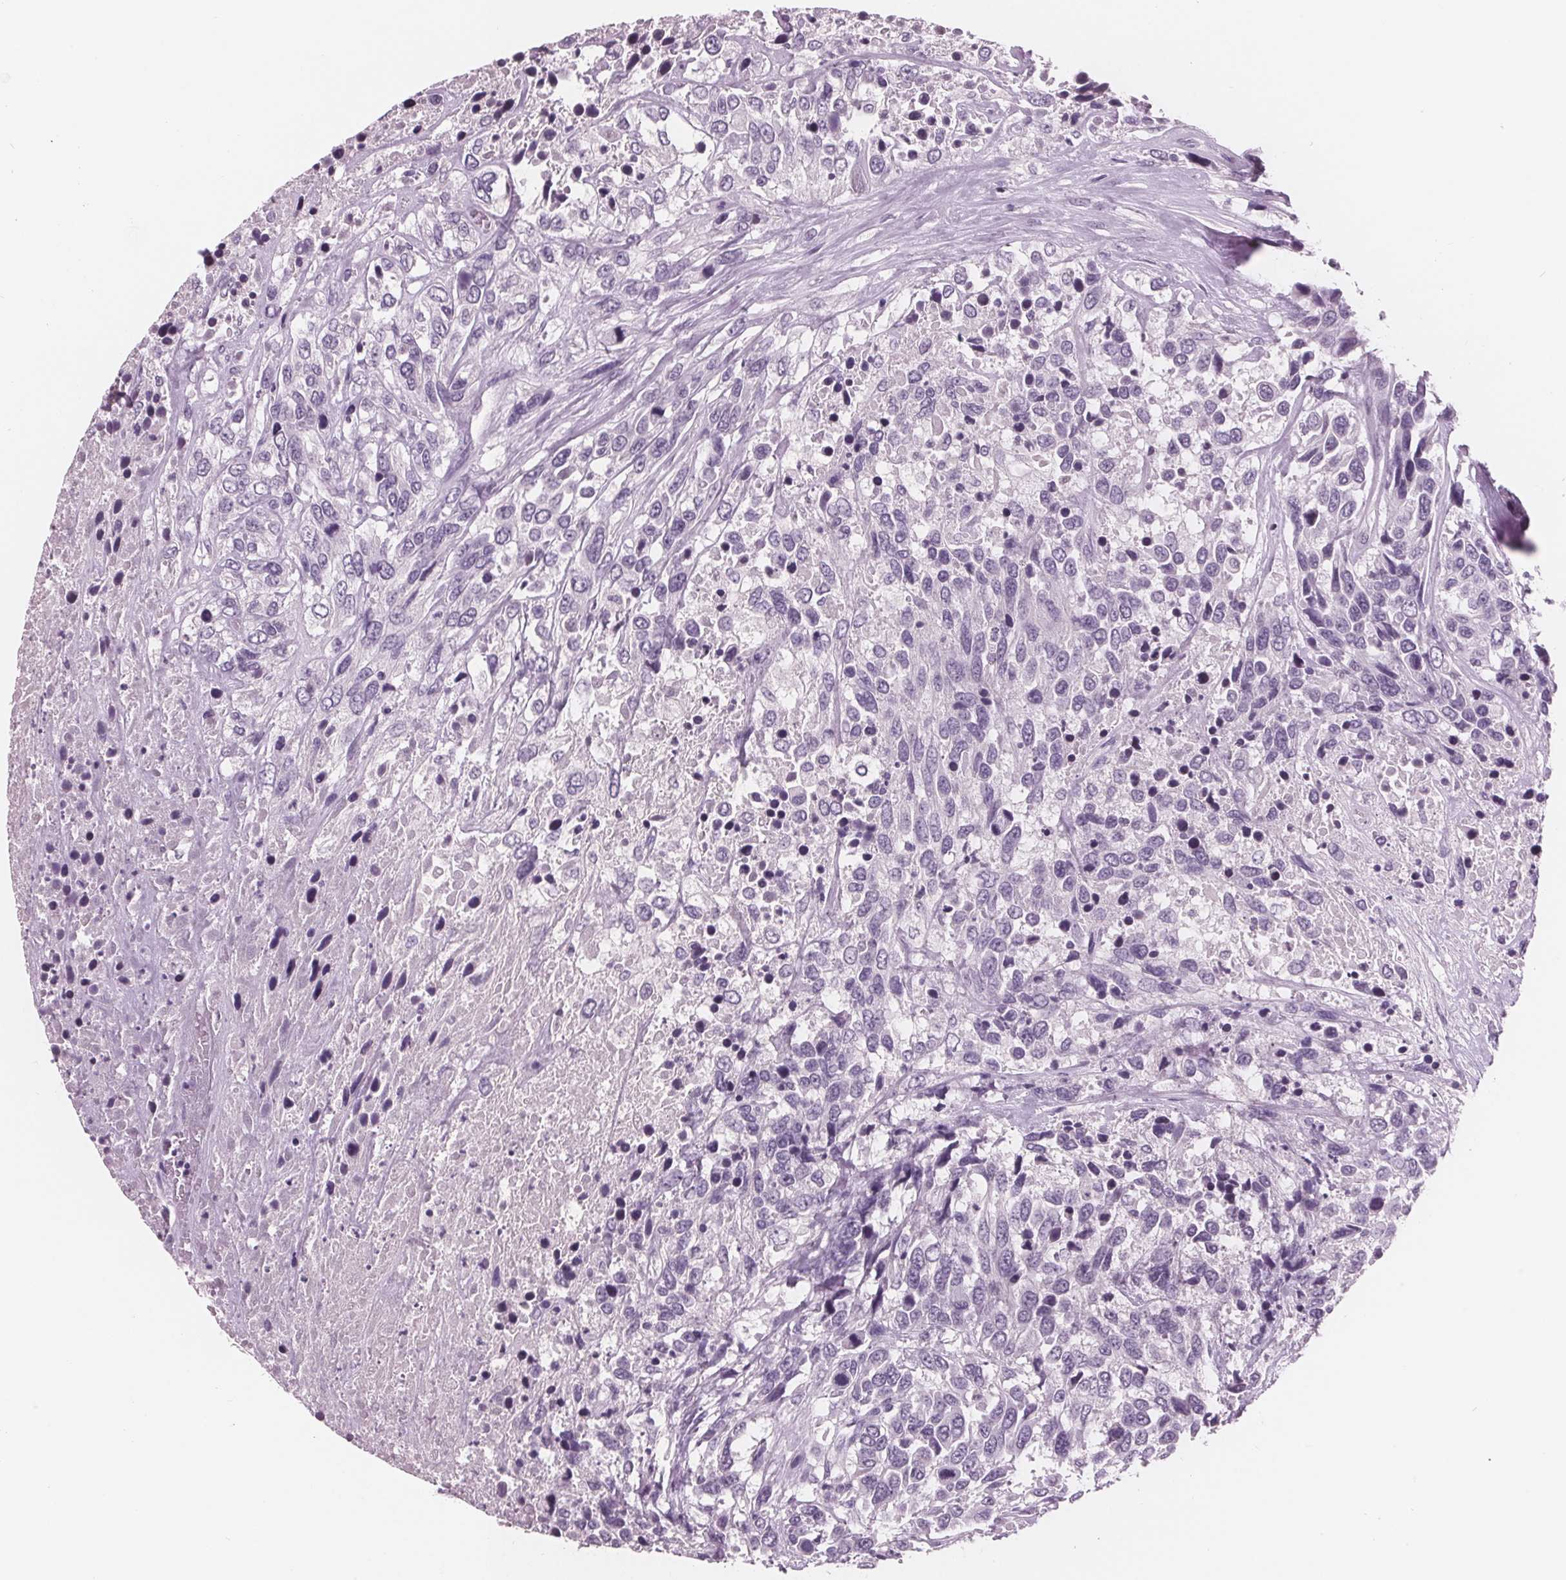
{"staining": {"intensity": "negative", "quantity": "none", "location": "none"}, "tissue": "urothelial cancer", "cell_type": "Tumor cells", "image_type": "cancer", "snomed": [{"axis": "morphology", "description": "Urothelial carcinoma, High grade"}, {"axis": "topography", "description": "Urinary bladder"}], "caption": "Immunohistochemistry (IHC) of human urothelial cancer shows no staining in tumor cells.", "gene": "AMBP", "patient": {"sex": "female", "age": 70}}